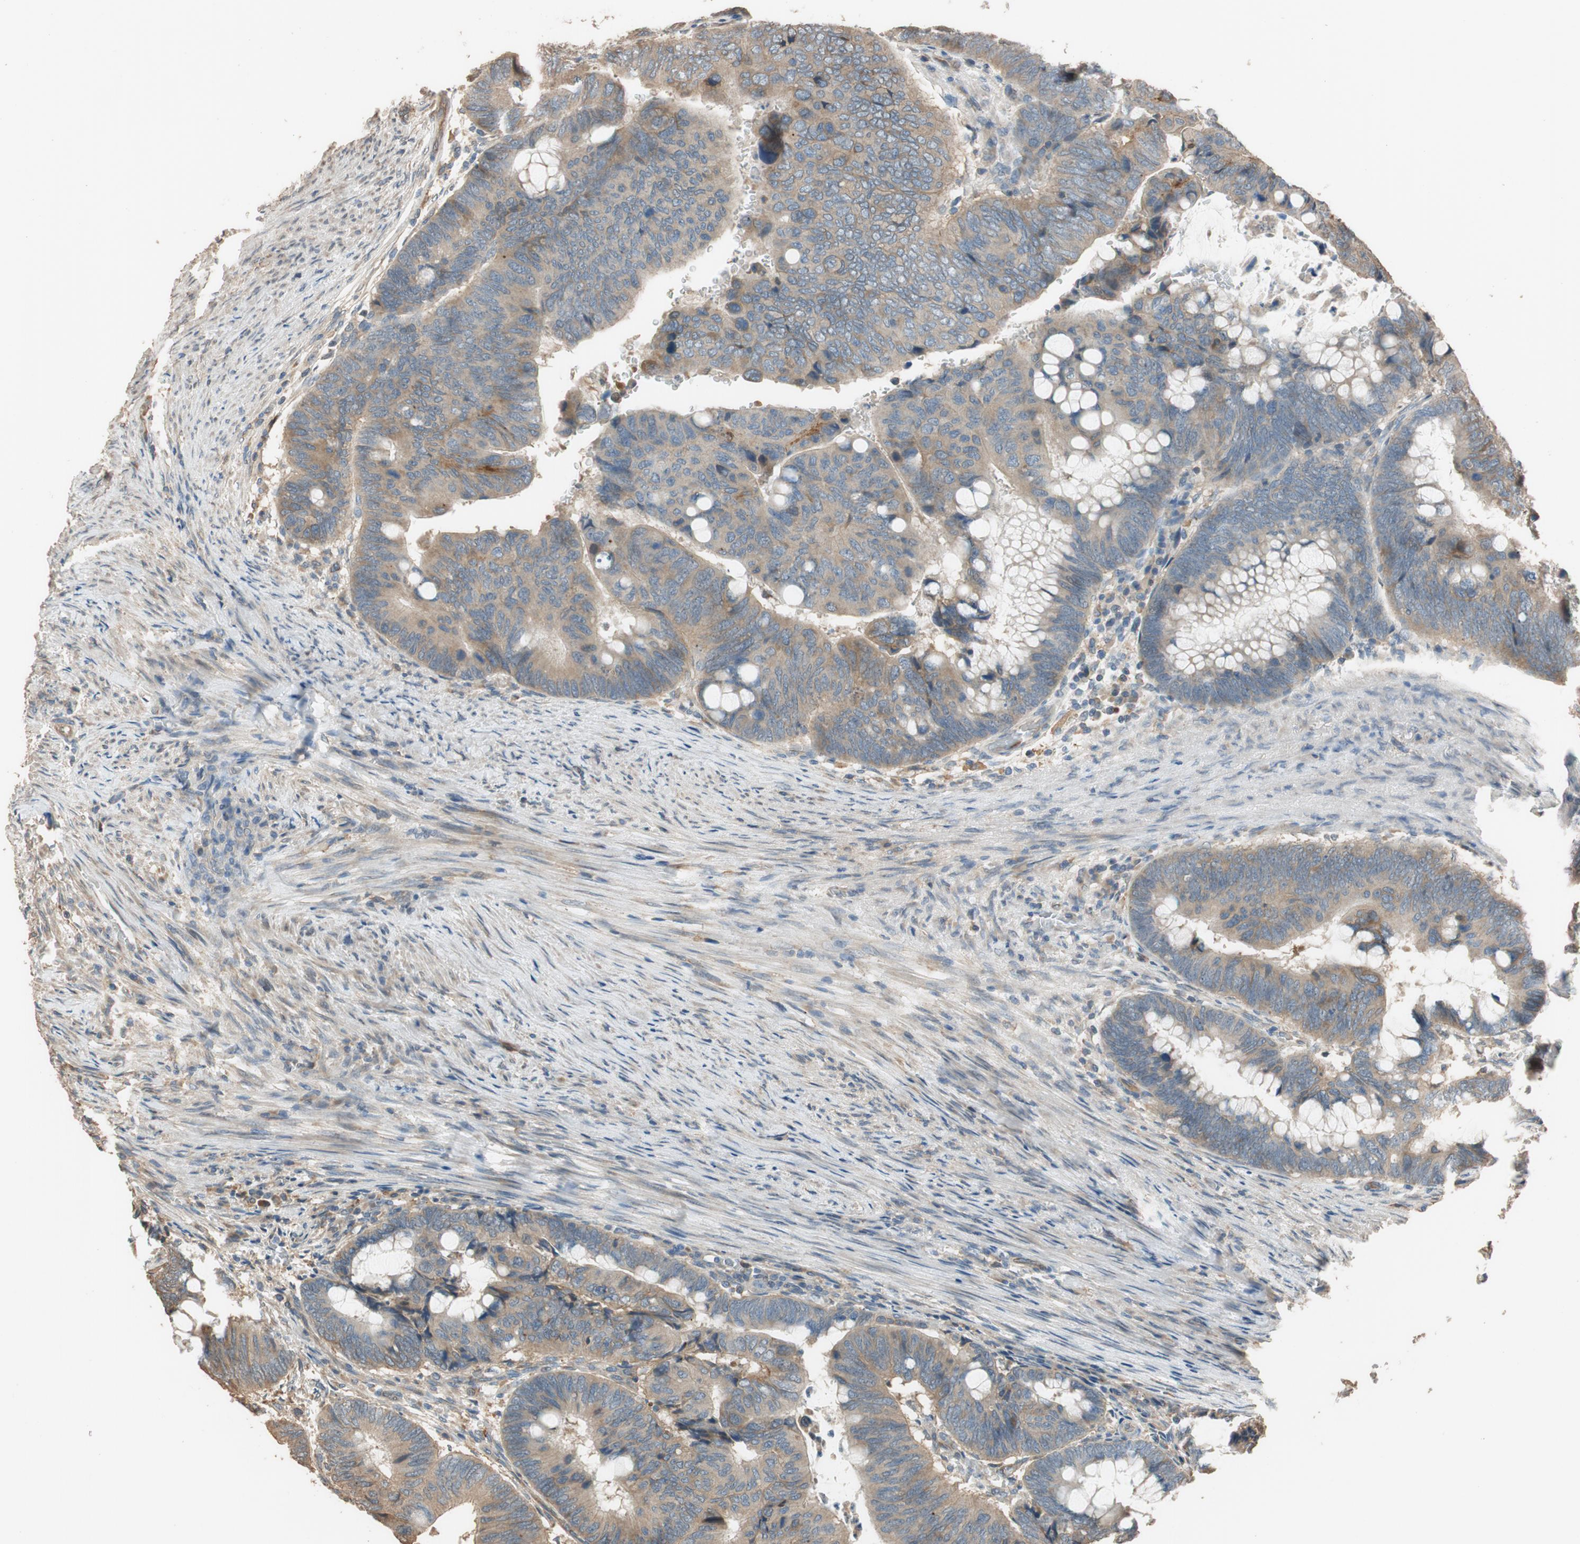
{"staining": {"intensity": "moderate", "quantity": ">75%", "location": "cytoplasmic/membranous"}, "tissue": "colorectal cancer", "cell_type": "Tumor cells", "image_type": "cancer", "snomed": [{"axis": "morphology", "description": "Normal tissue, NOS"}, {"axis": "morphology", "description": "Adenocarcinoma, NOS"}, {"axis": "topography", "description": "Rectum"}, {"axis": "topography", "description": "Peripheral nerve tissue"}], "caption": "Adenocarcinoma (colorectal) stained with DAB (3,3'-diaminobenzidine) immunohistochemistry (IHC) demonstrates medium levels of moderate cytoplasmic/membranous expression in about >75% of tumor cells. (Stains: DAB in brown, nuclei in blue, Microscopy: brightfield microscopy at high magnification).", "gene": "MST1R", "patient": {"sex": "male", "age": 92}}